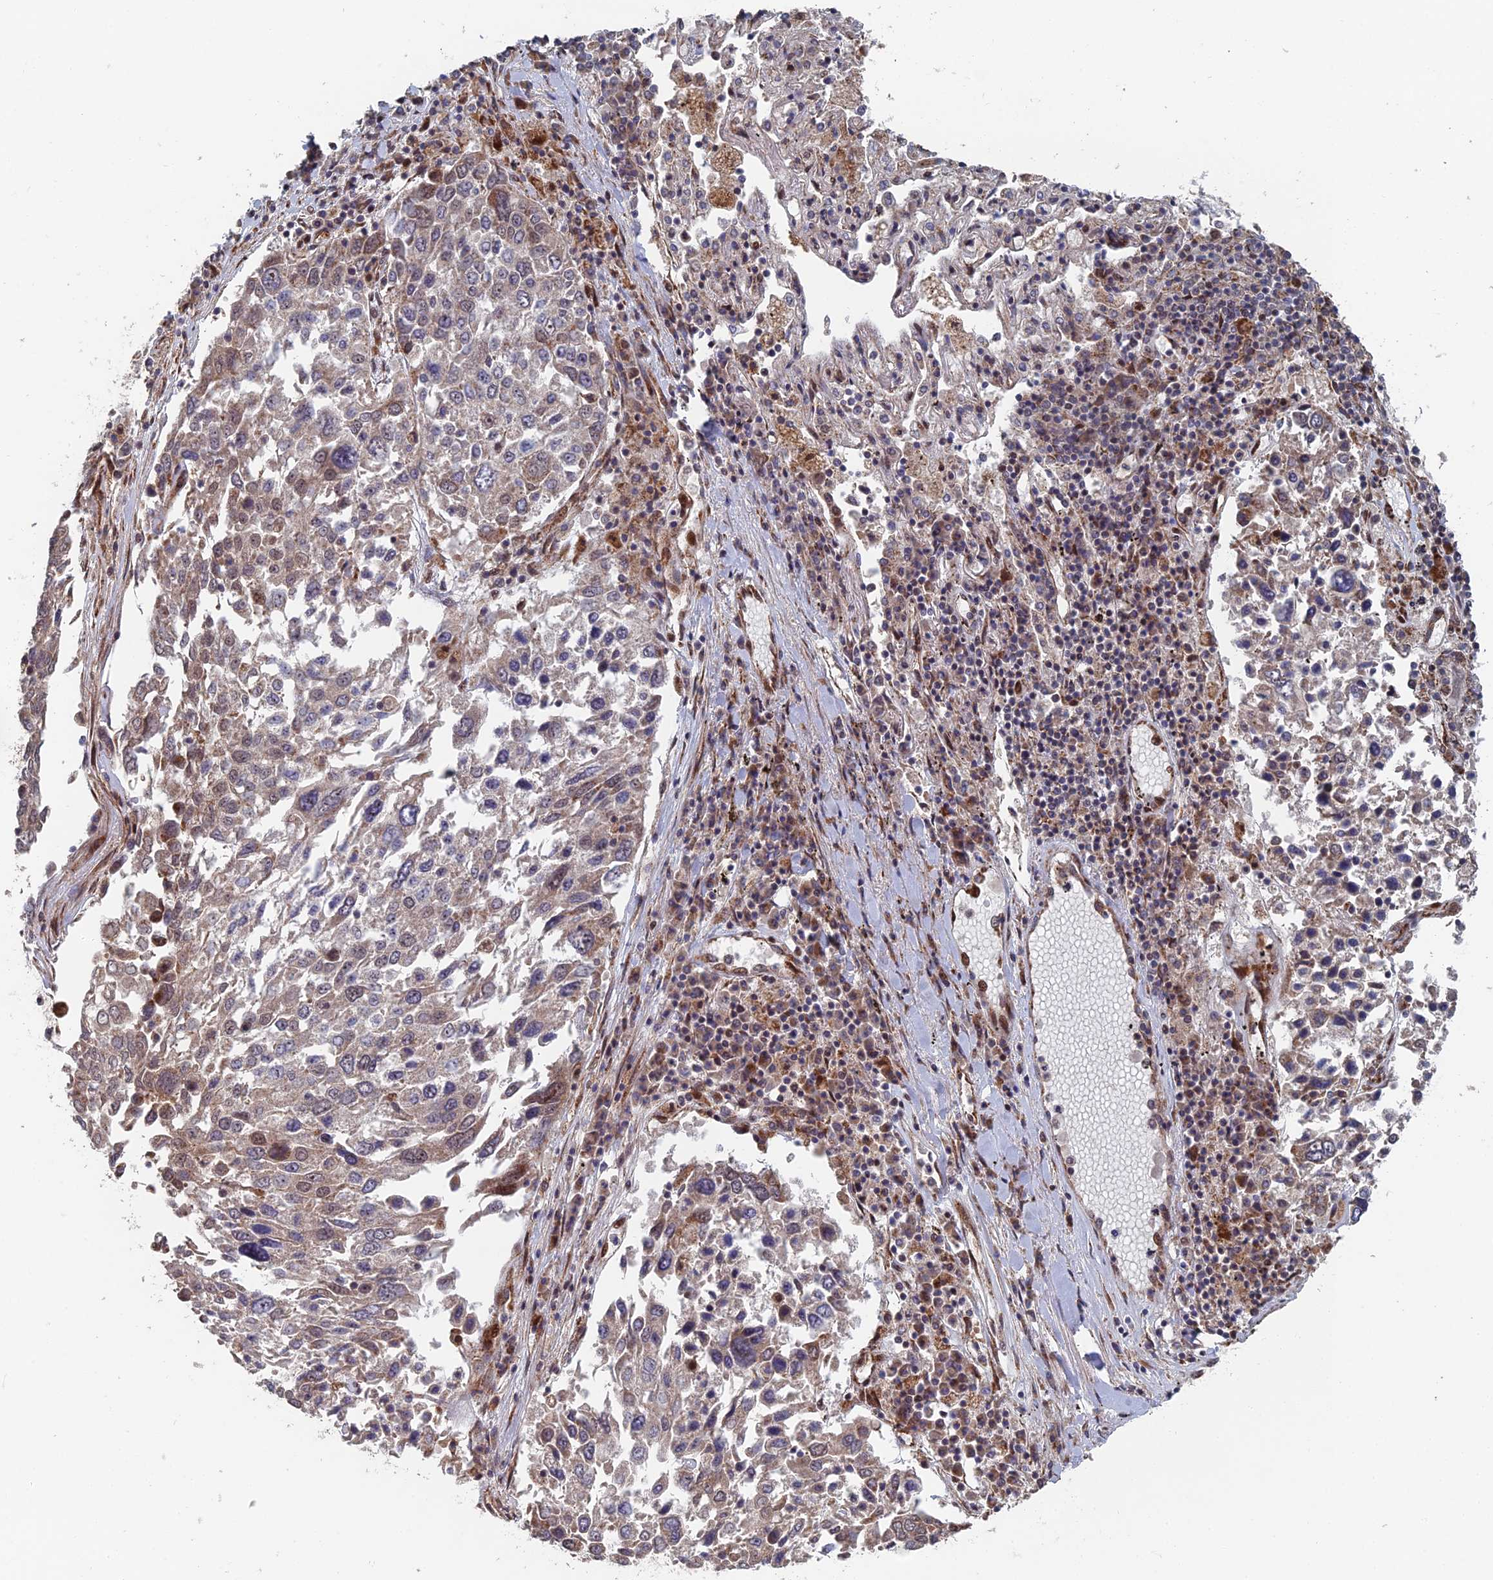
{"staining": {"intensity": "weak", "quantity": "<25%", "location": "cytoplasmic/membranous,nuclear"}, "tissue": "lung cancer", "cell_type": "Tumor cells", "image_type": "cancer", "snomed": [{"axis": "morphology", "description": "Squamous cell carcinoma, NOS"}, {"axis": "topography", "description": "Lung"}], "caption": "Image shows no significant protein staining in tumor cells of lung cancer (squamous cell carcinoma).", "gene": "GTF2IRD1", "patient": {"sex": "male", "age": 65}}